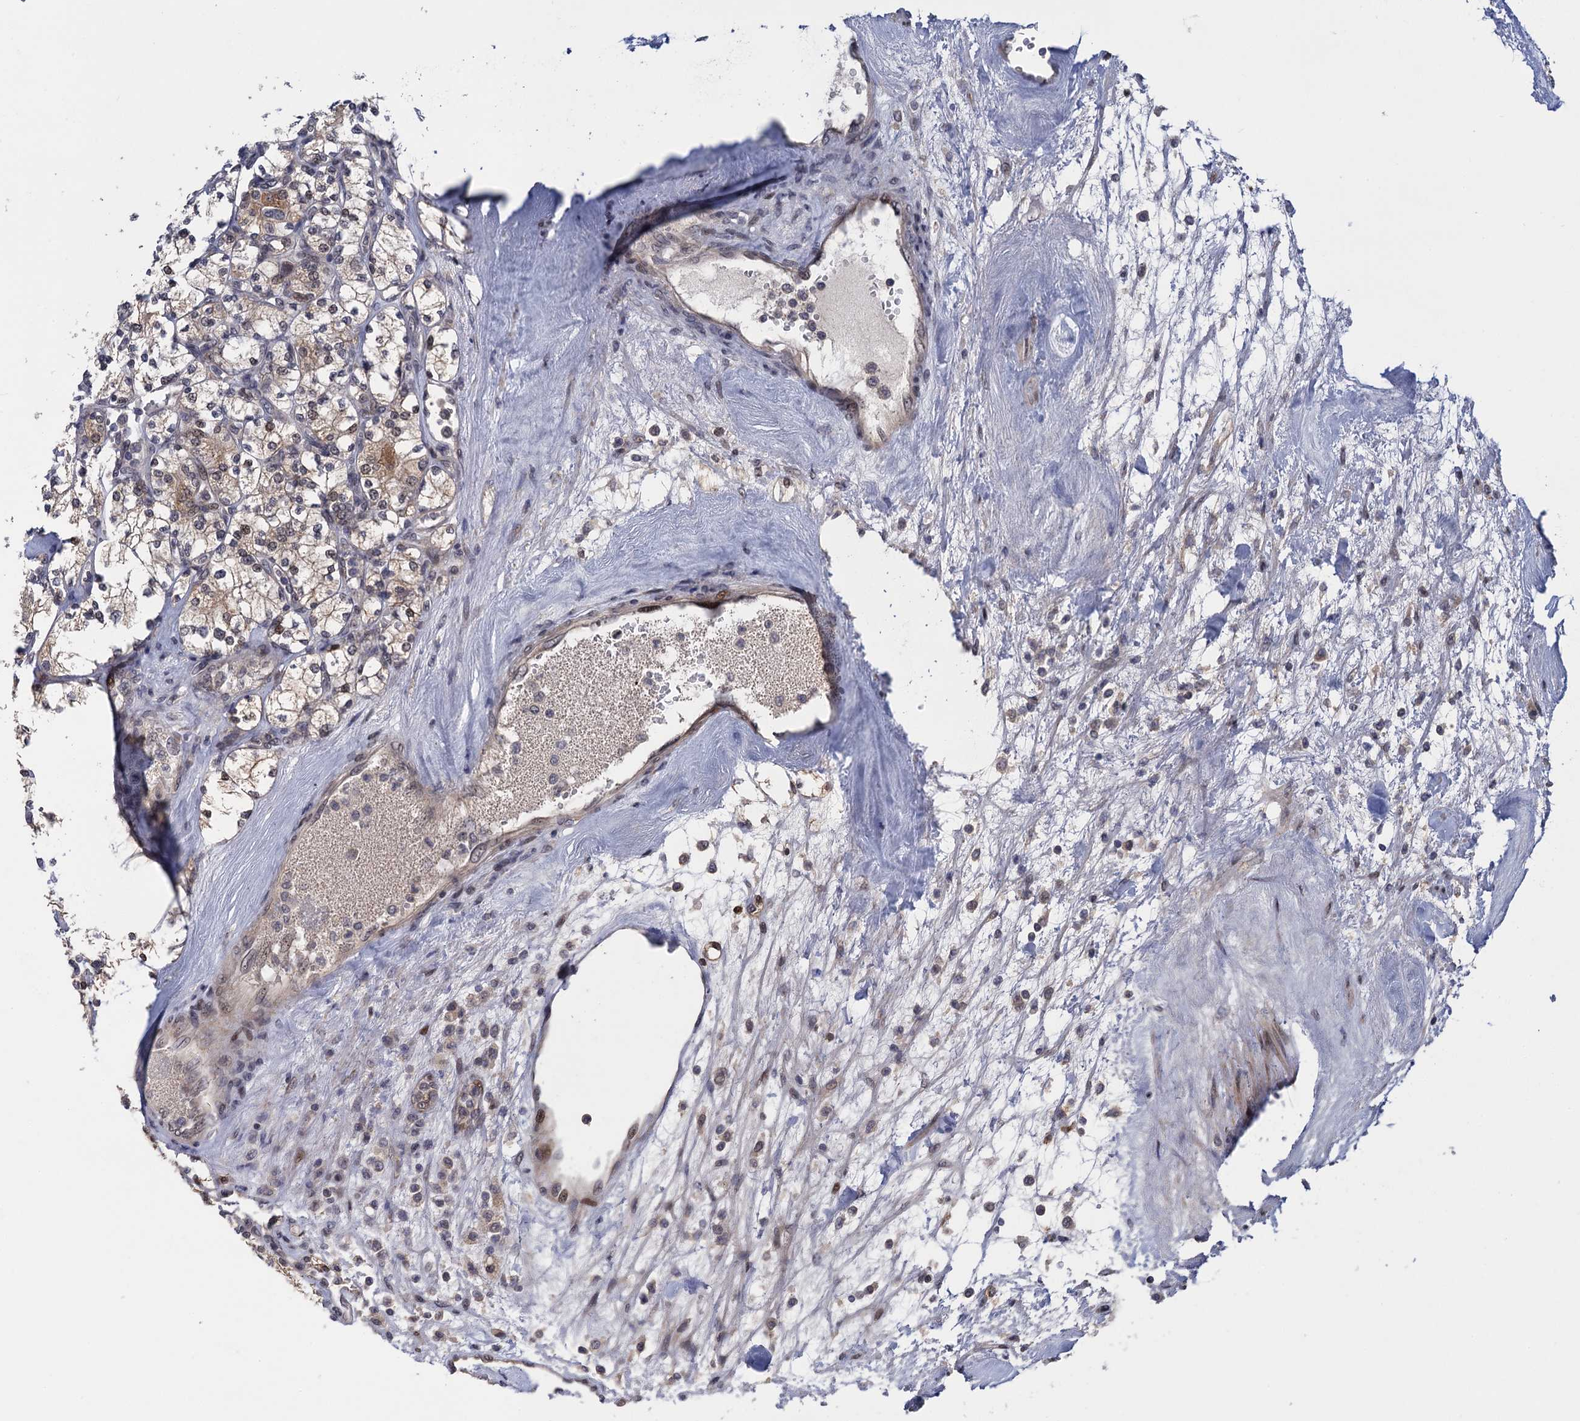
{"staining": {"intensity": "moderate", "quantity": "<25%", "location": "cytoplasmic/membranous,nuclear"}, "tissue": "renal cancer", "cell_type": "Tumor cells", "image_type": "cancer", "snomed": [{"axis": "morphology", "description": "Adenocarcinoma, NOS"}, {"axis": "topography", "description": "Kidney"}], "caption": "The micrograph shows immunohistochemical staining of adenocarcinoma (renal). There is moderate cytoplasmic/membranous and nuclear expression is seen in about <25% of tumor cells. Nuclei are stained in blue.", "gene": "ZAR1L", "patient": {"sex": "male", "age": 77}}